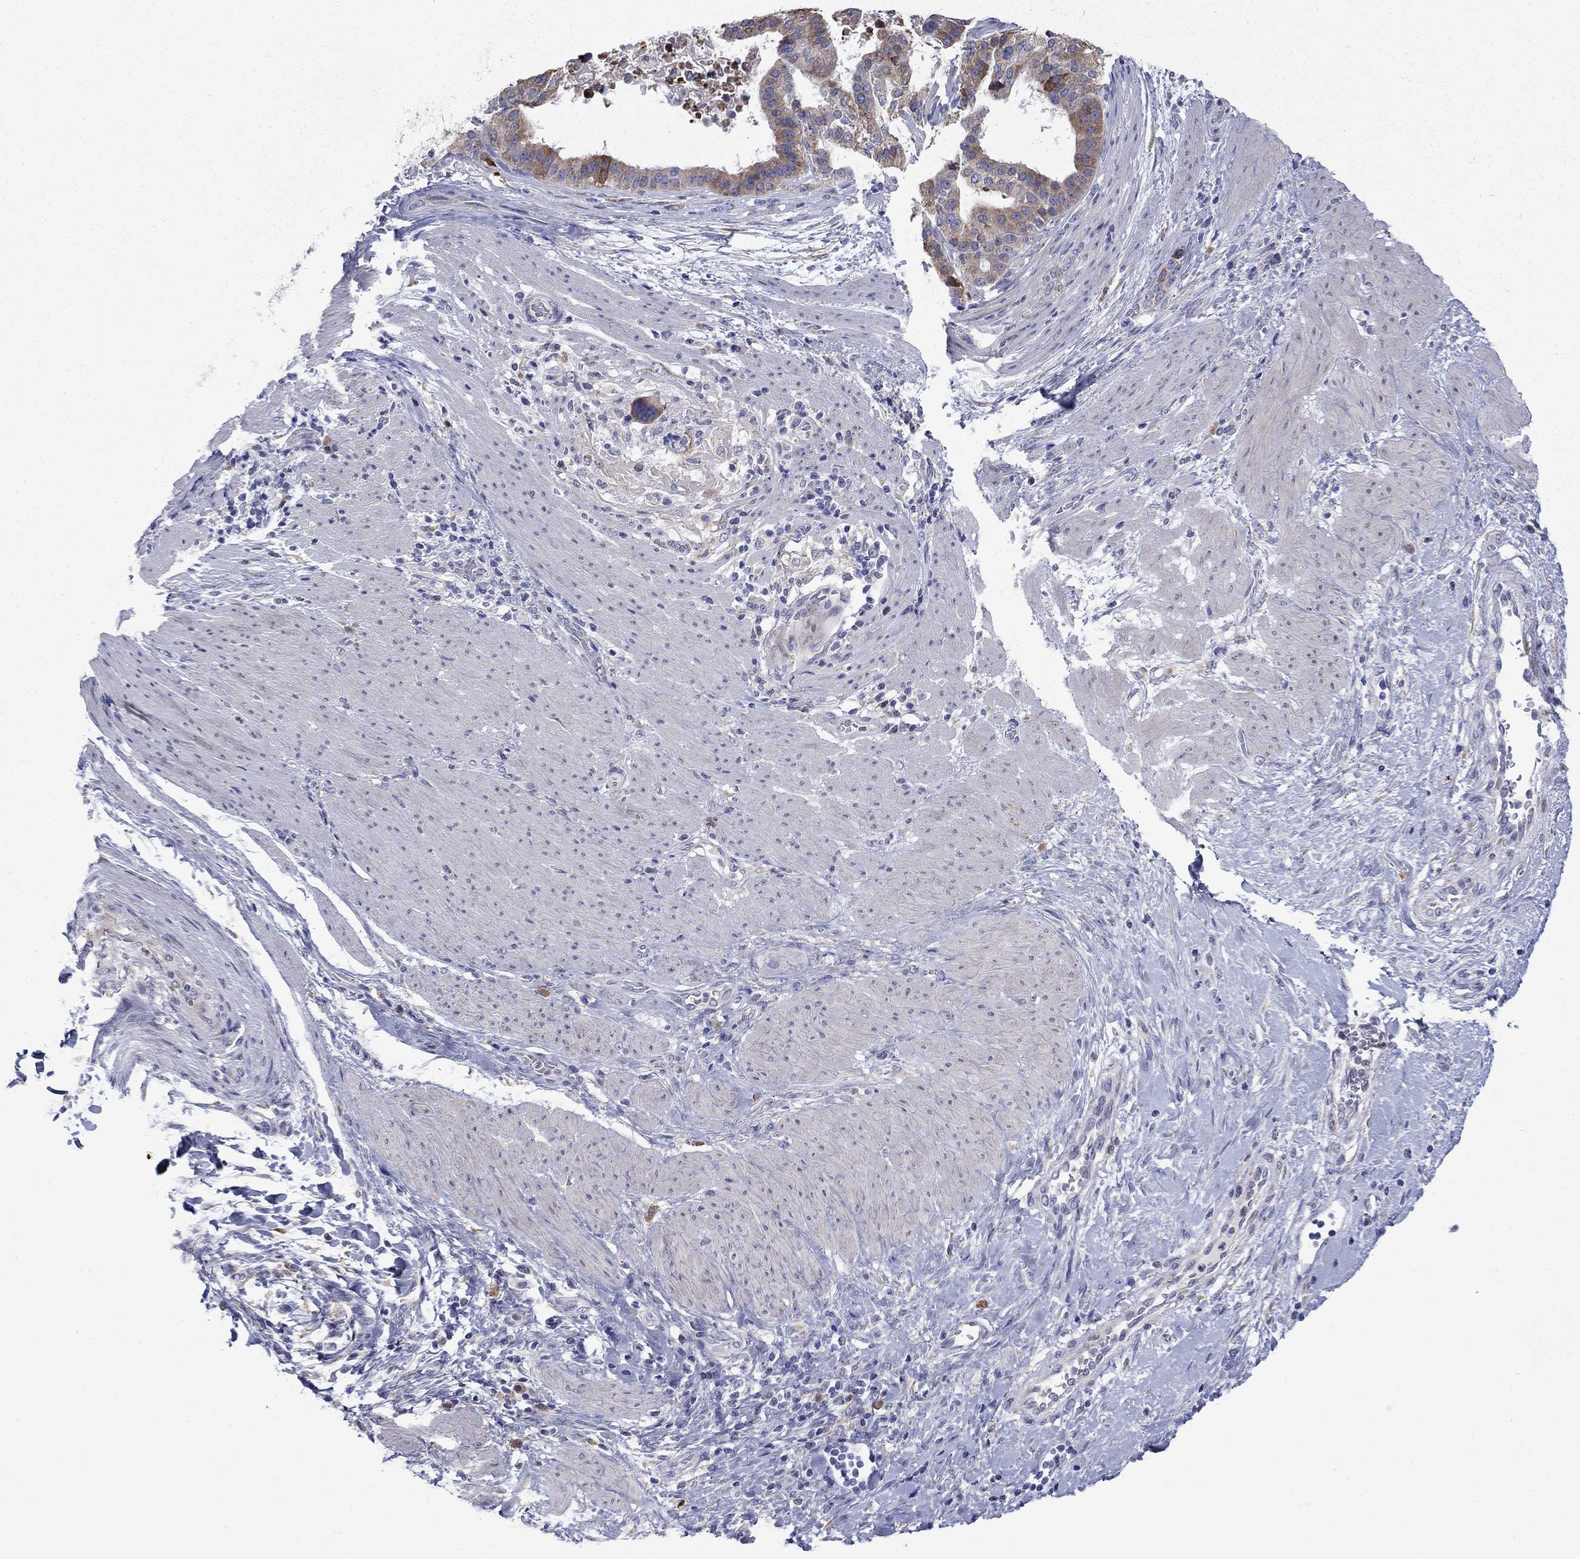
{"staining": {"intensity": "moderate", "quantity": "<25%", "location": "cytoplasmic/membranous"}, "tissue": "stomach cancer", "cell_type": "Tumor cells", "image_type": "cancer", "snomed": [{"axis": "morphology", "description": "Adenocarcinoma, NOS"}, {"axis": "topography", "description": "Stomach"}], "caption": "Immunohistochemical staining of adenocarcinoma (stomach) reveals moderate cytoplasmic/membranous protein expression in approximately <25% of tumor cells.", "gene": "TMPRSS11A", "patient": {"sex": "male", "age": 48}}